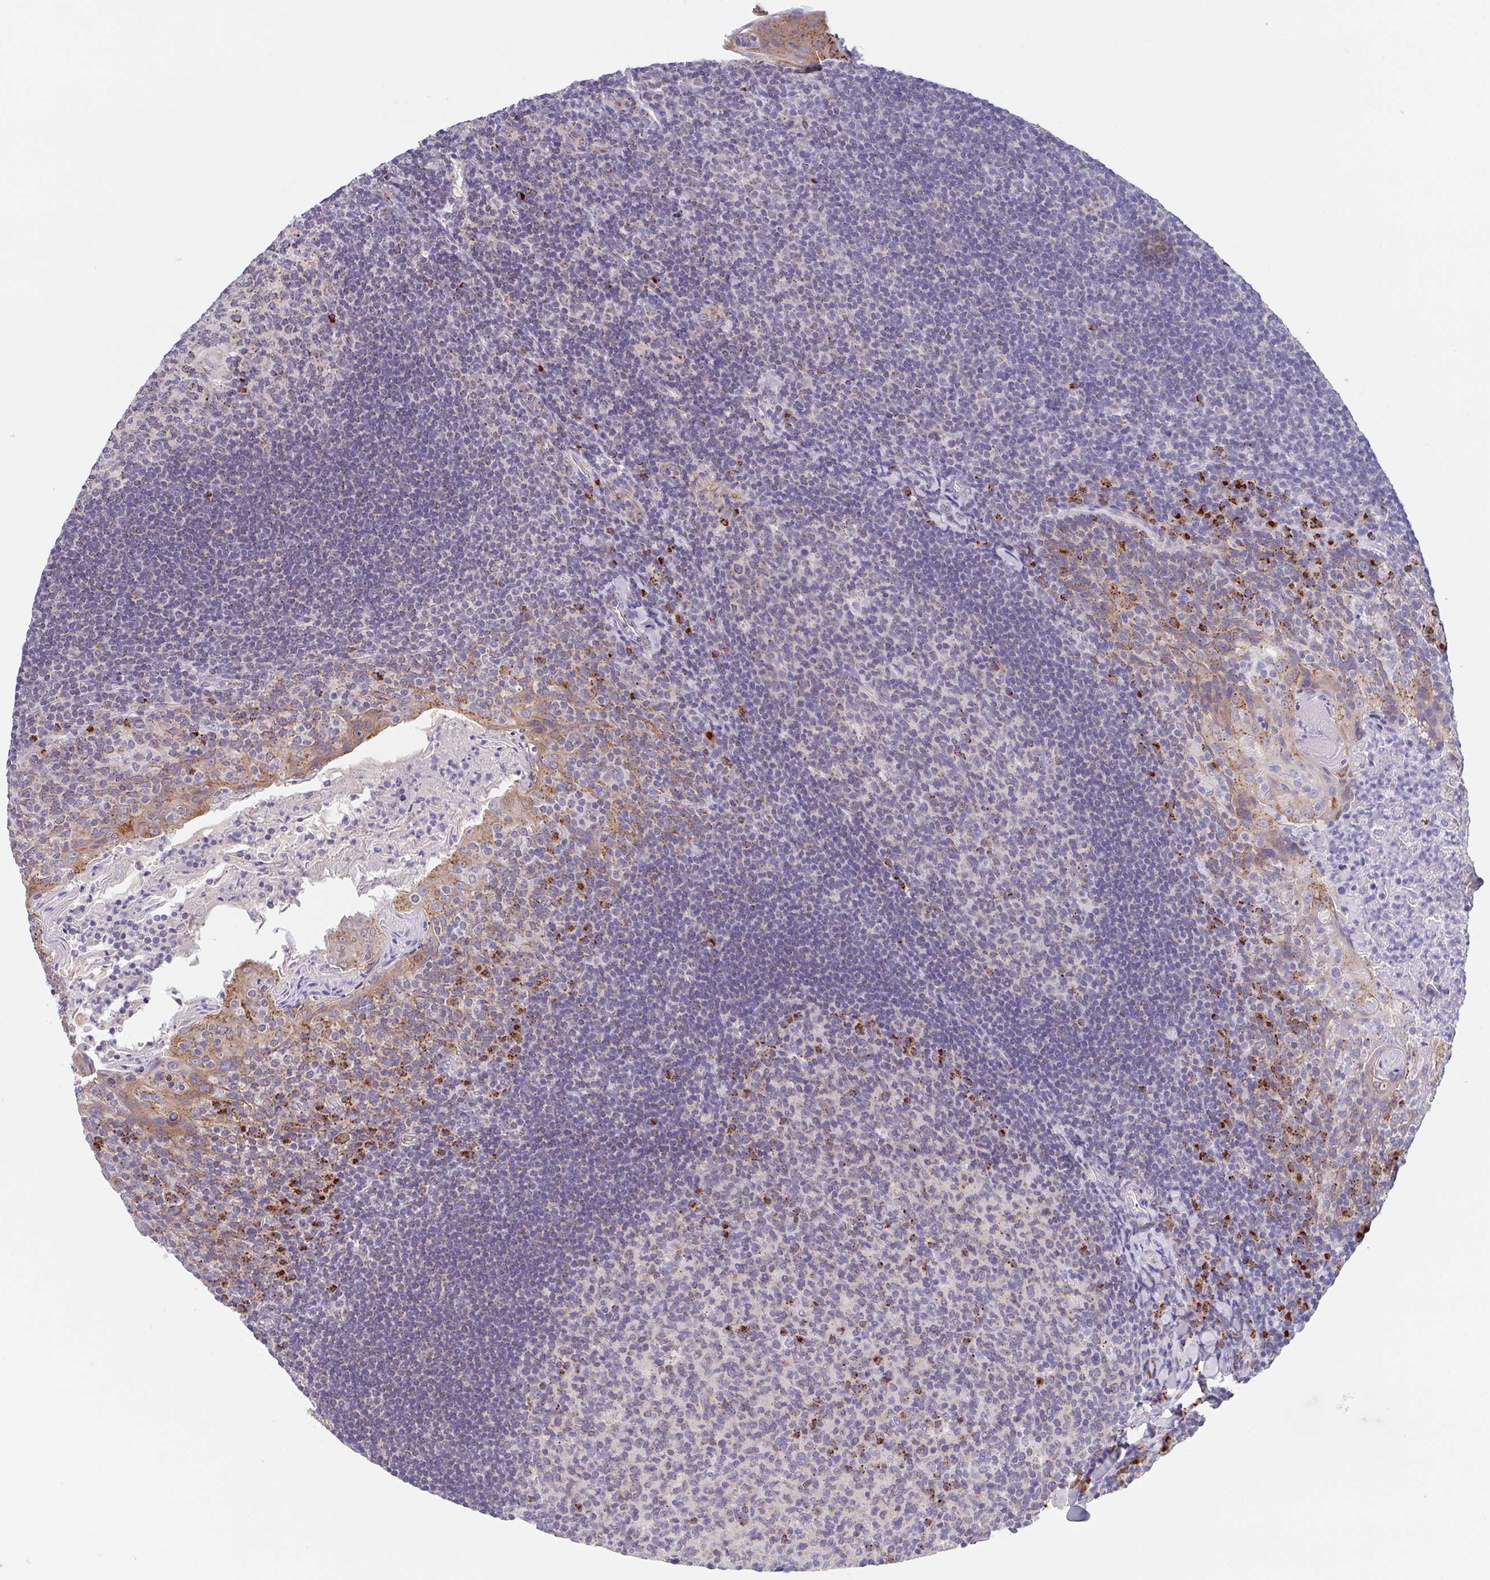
{"staining": {"intensity": "strong", "quantity": "<25%", "location": "cytoplasmic/membranous"}, "tissue": "tonsil", "cell_type": "Germinal center cells", "image_type": "normal", "snomed": [{"axis": "morphology", "description": "Normal tissue, NOS"}, {"axis": "topography", "description": "Tonsil"}], "caption": "Immunohistochemical staining of normal tonsil shows <25% levels of strong cytoplasmic/membranous protein staining in approximately <25% of germinal center cells.", "gene": "PROSER3", "patient": {"sex": "female", "age": 10}}